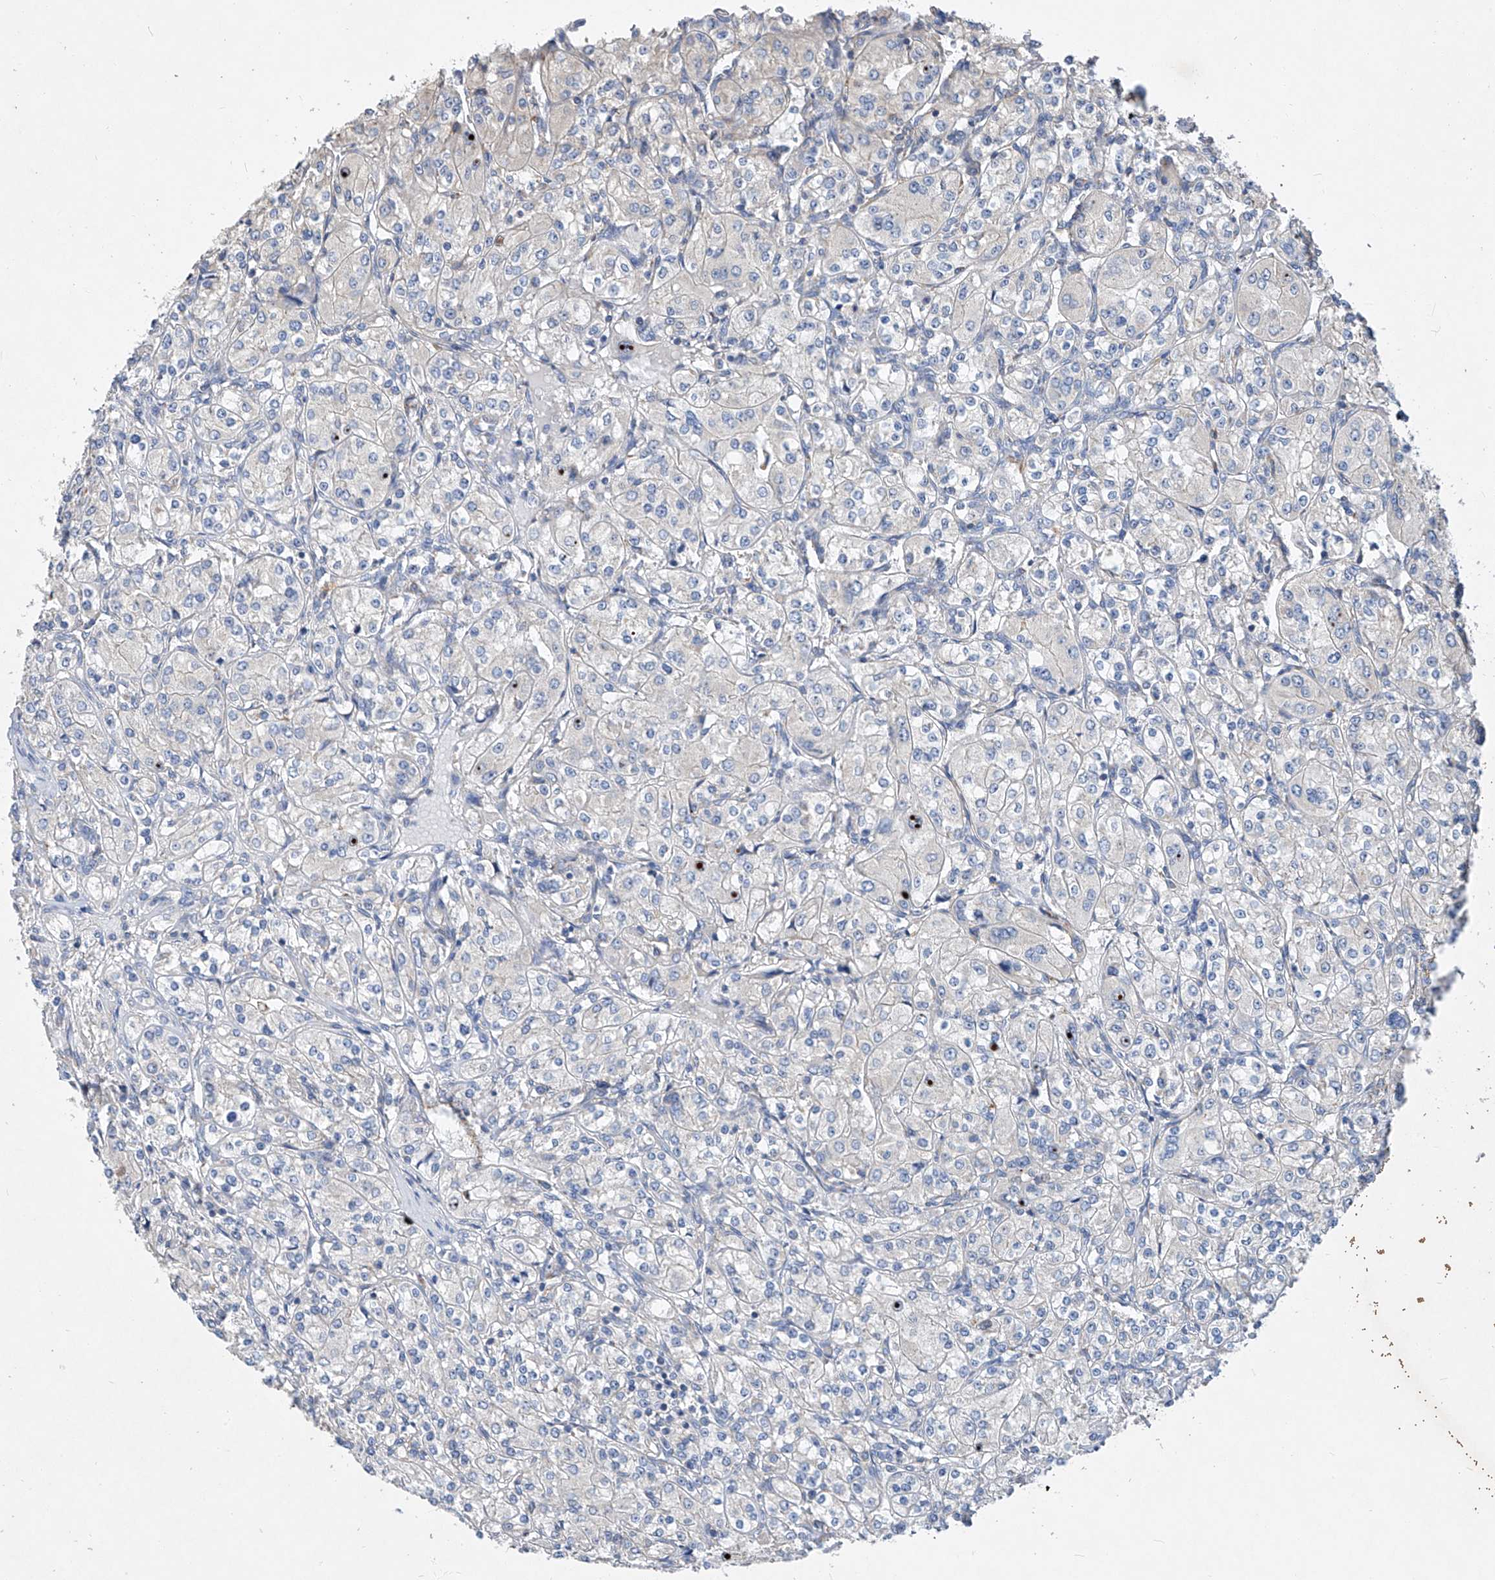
{"staining": {"intensity": "negative", "quantity": "none", "location": "none"}, "tissue": "renal cancer", "cell_type": "Tumor cells", "image_type": "cancer", "snomed": [{"axis": "morphology", "description": "Adenocarcinoma, NOS"}, {"axis": "topography", "description": "Kidney"}], "caption": "This is a micrograph of immunohistochemistry staining of renal cancer, which shows no expression in tumor cells.", "gene": "AMD1", "patient": {"sex": "male", "age": 77}}